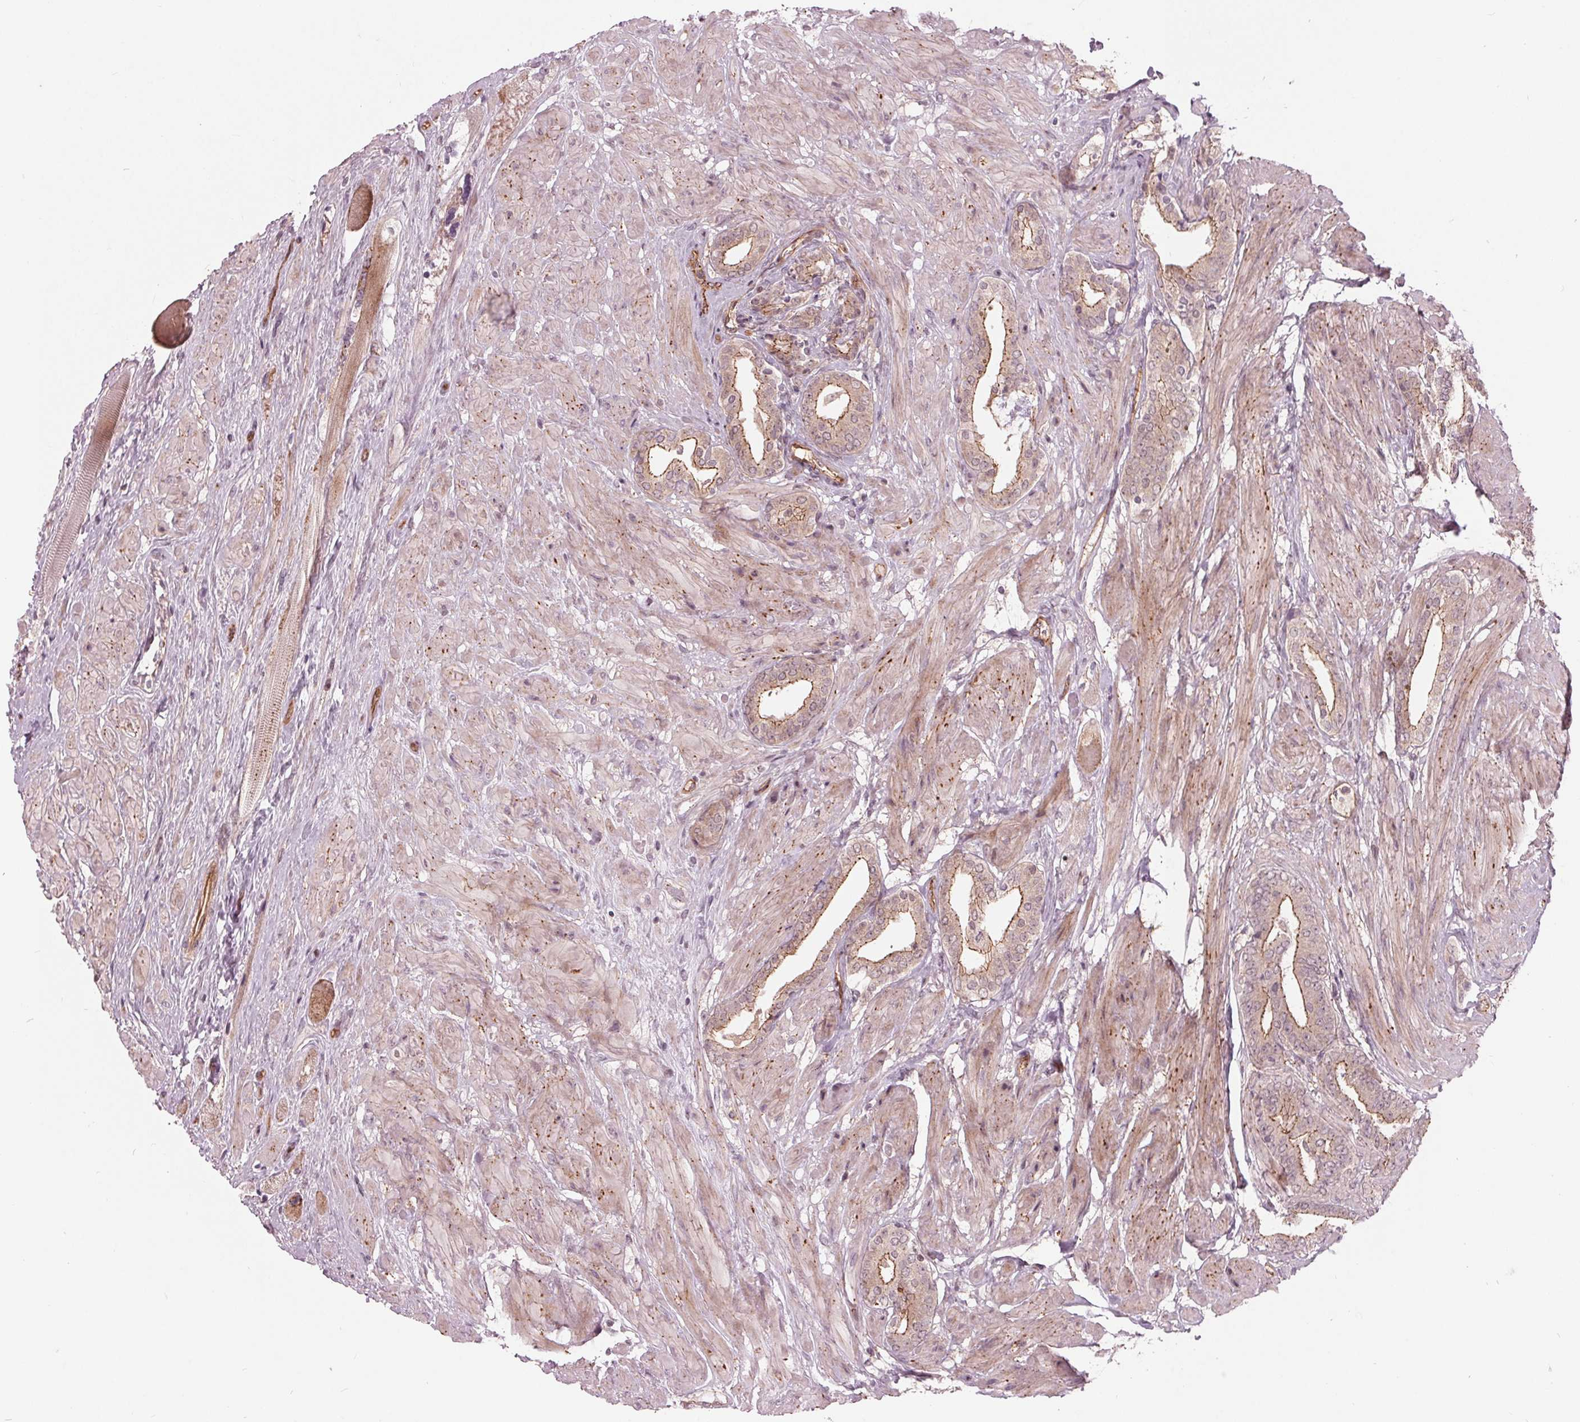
{"staining": {"intensity": "moderate", "quantity": "<25%", "location": "cytoplasmic/membranous"}, "tissue": "prostate cancer", "cell_type": "Tumor cells", "image_type": "cancer", "snomed": [{"axis": "morphology", "description": "Adenocarcinoma, High grade"}, {"axis": "topography", "description": "Prostate"}], "caption": "High-grade adenocarcinoma (prostate) stained with a brown dye demonstrates moderate cytoplasmic/membranous positive expression in approximately <25% of tumor cells.", "gene": "TXNIP", "patient": {"sex": "male", "age": 56}}